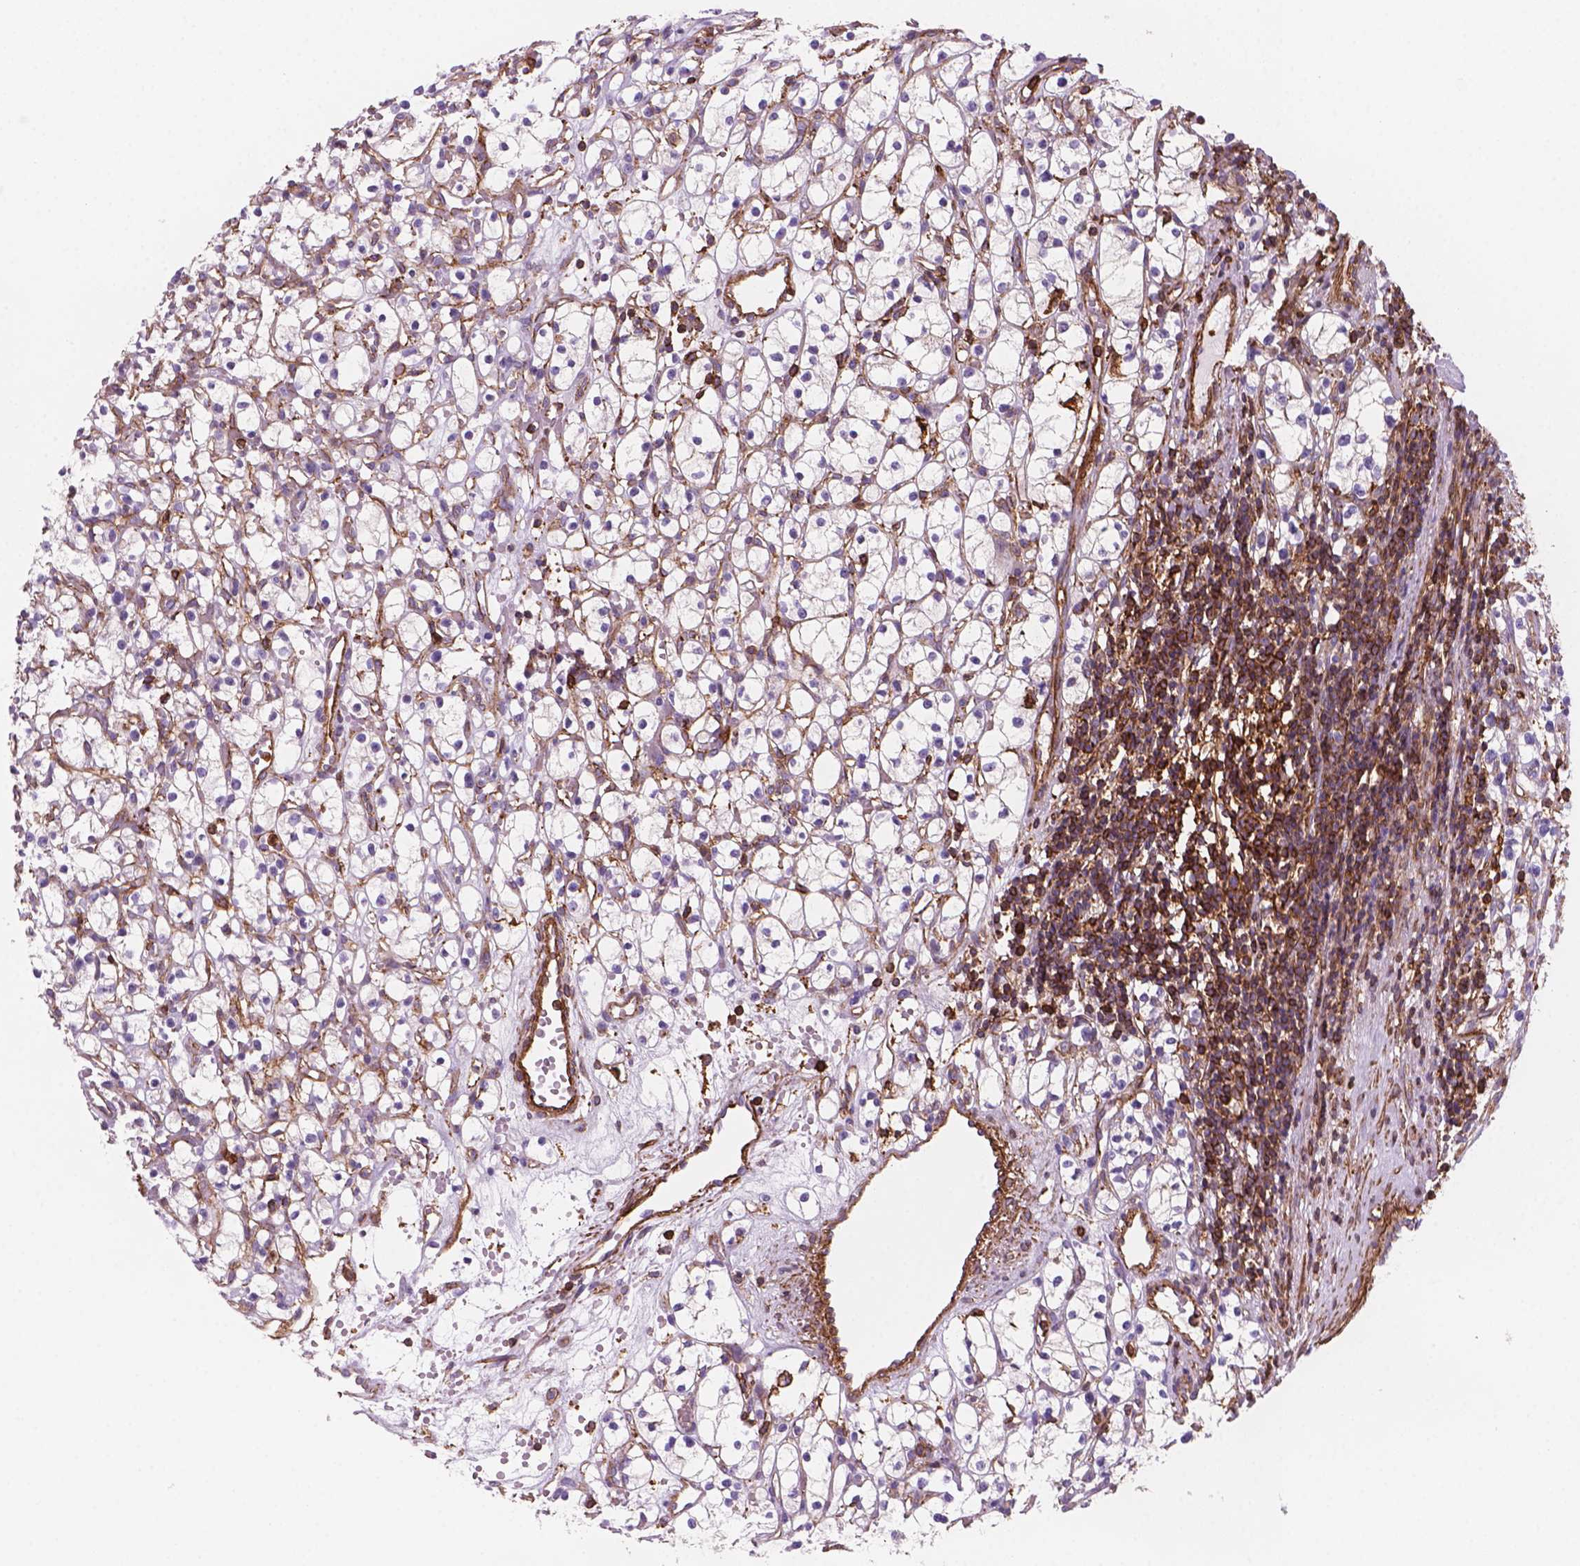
{"staining": {"intensity": "negative", "quantity": "none", "location": "none"}, "tissue": "renal cancer", "cell_type": "Tumor cells", "image_type": "cancer", "snomed": [{"axis": "morphology", "description": "Adenocarcinoma, NOS"}, {"axis": "topography", "description": "Kidney"}], "caption": "DAB (3,3'-diaminobenzidine) immunohistochemical staining of renal cancer shows no significant positivity in tumor cells.", "gene": "PATJ", "patient": {"sex": "female", "age": 59}}